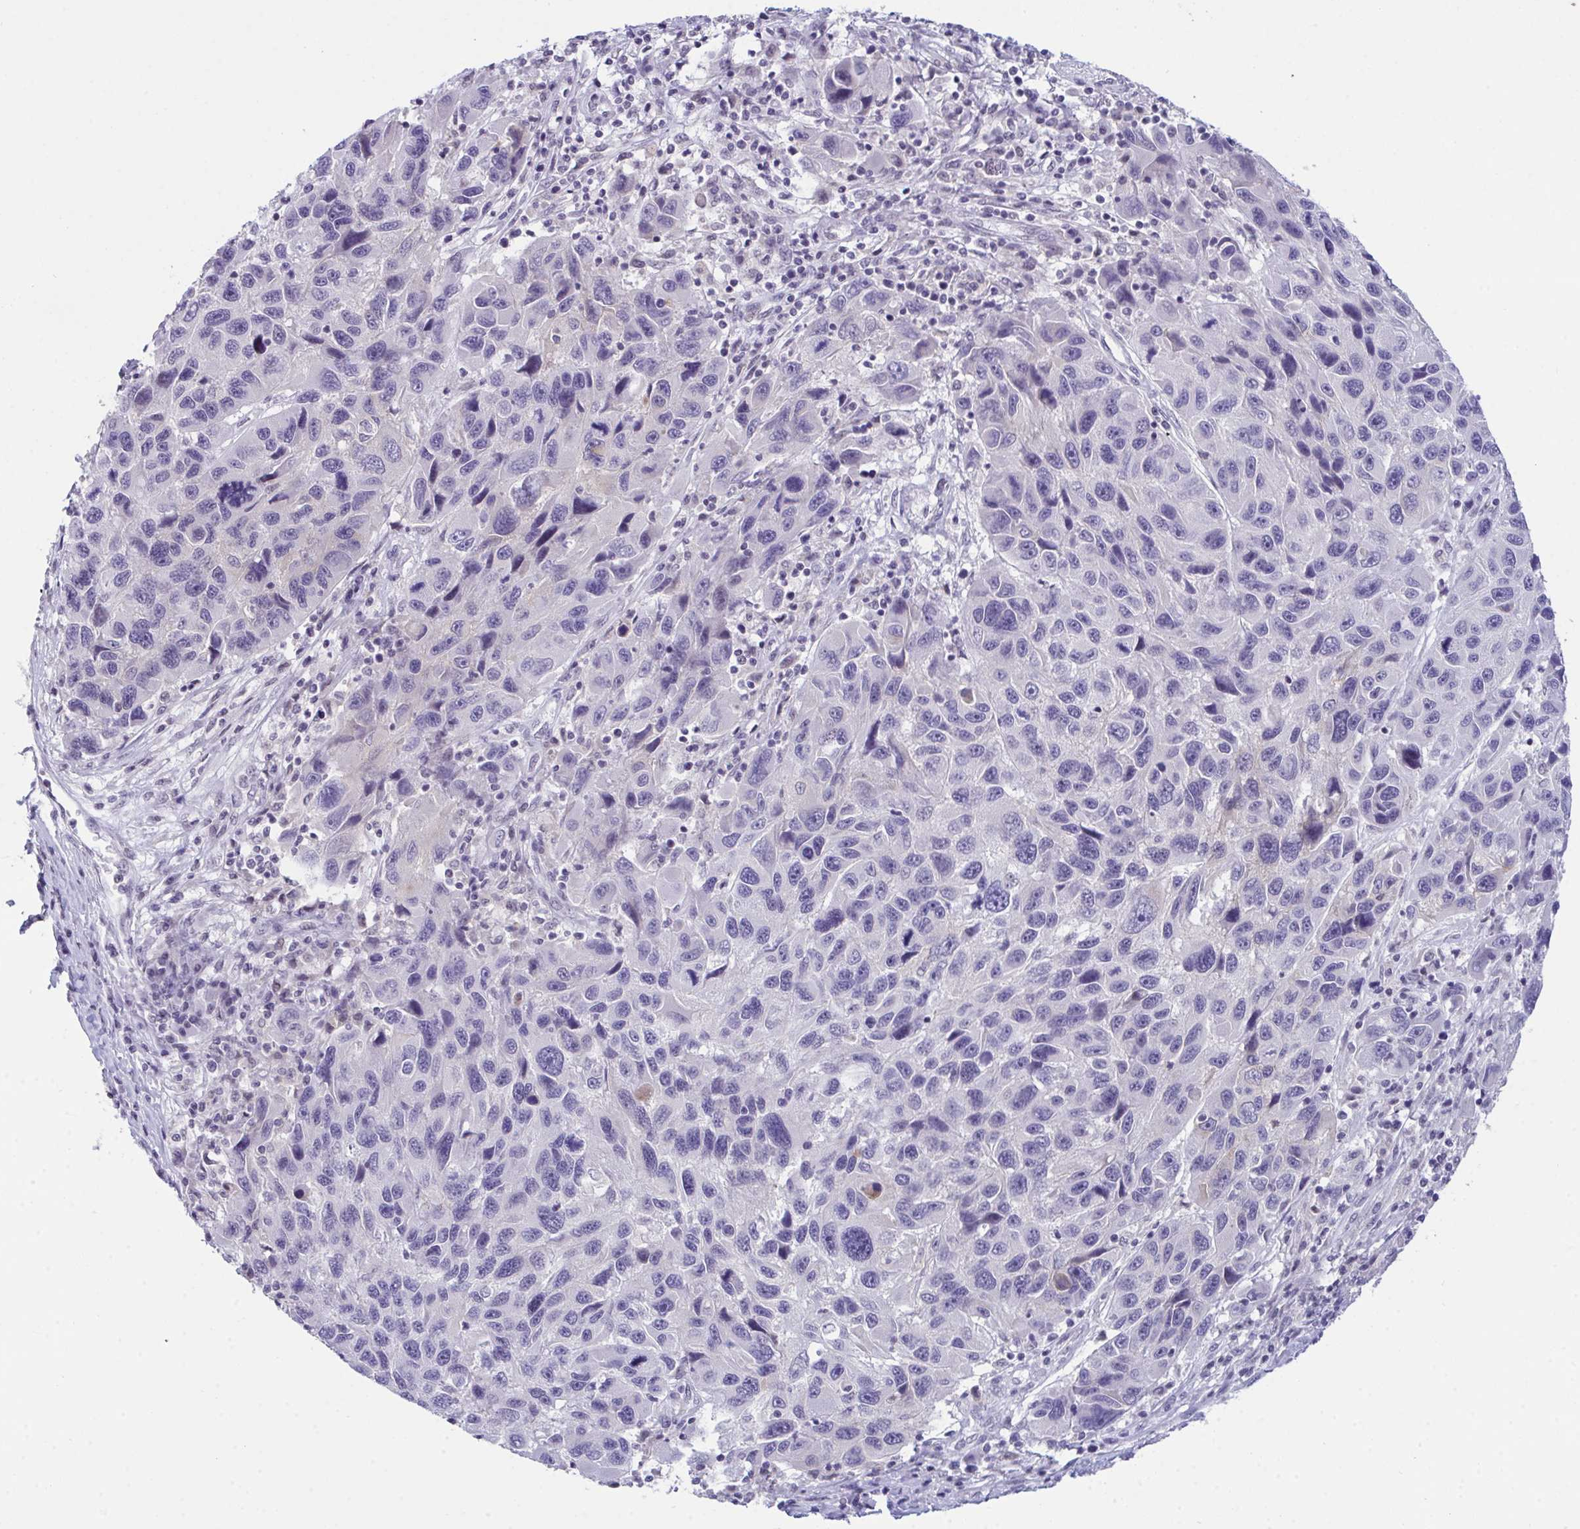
{"staining": {"intensity": "negative", "quantity": "none", "location": "none"}, "tissue": "melanoma", "cell_type": "Tumor cells", "image_type": "cancer", "snomed": [{"axis": "morphology", "description": "Malignant melanoma, NOS"}, {"axis": "topography", "description": "Skin"}], "caption": "Immunohistochemistry (IHC) micrograph of melanoma stained for a protein (brown), which exhibits no staining in tumor cells. (DAB immunohistochemistry with hematoxylin counter stain).", "gene": "ATP6V0D2", "patient": {"sex": "male", "age": 53}}